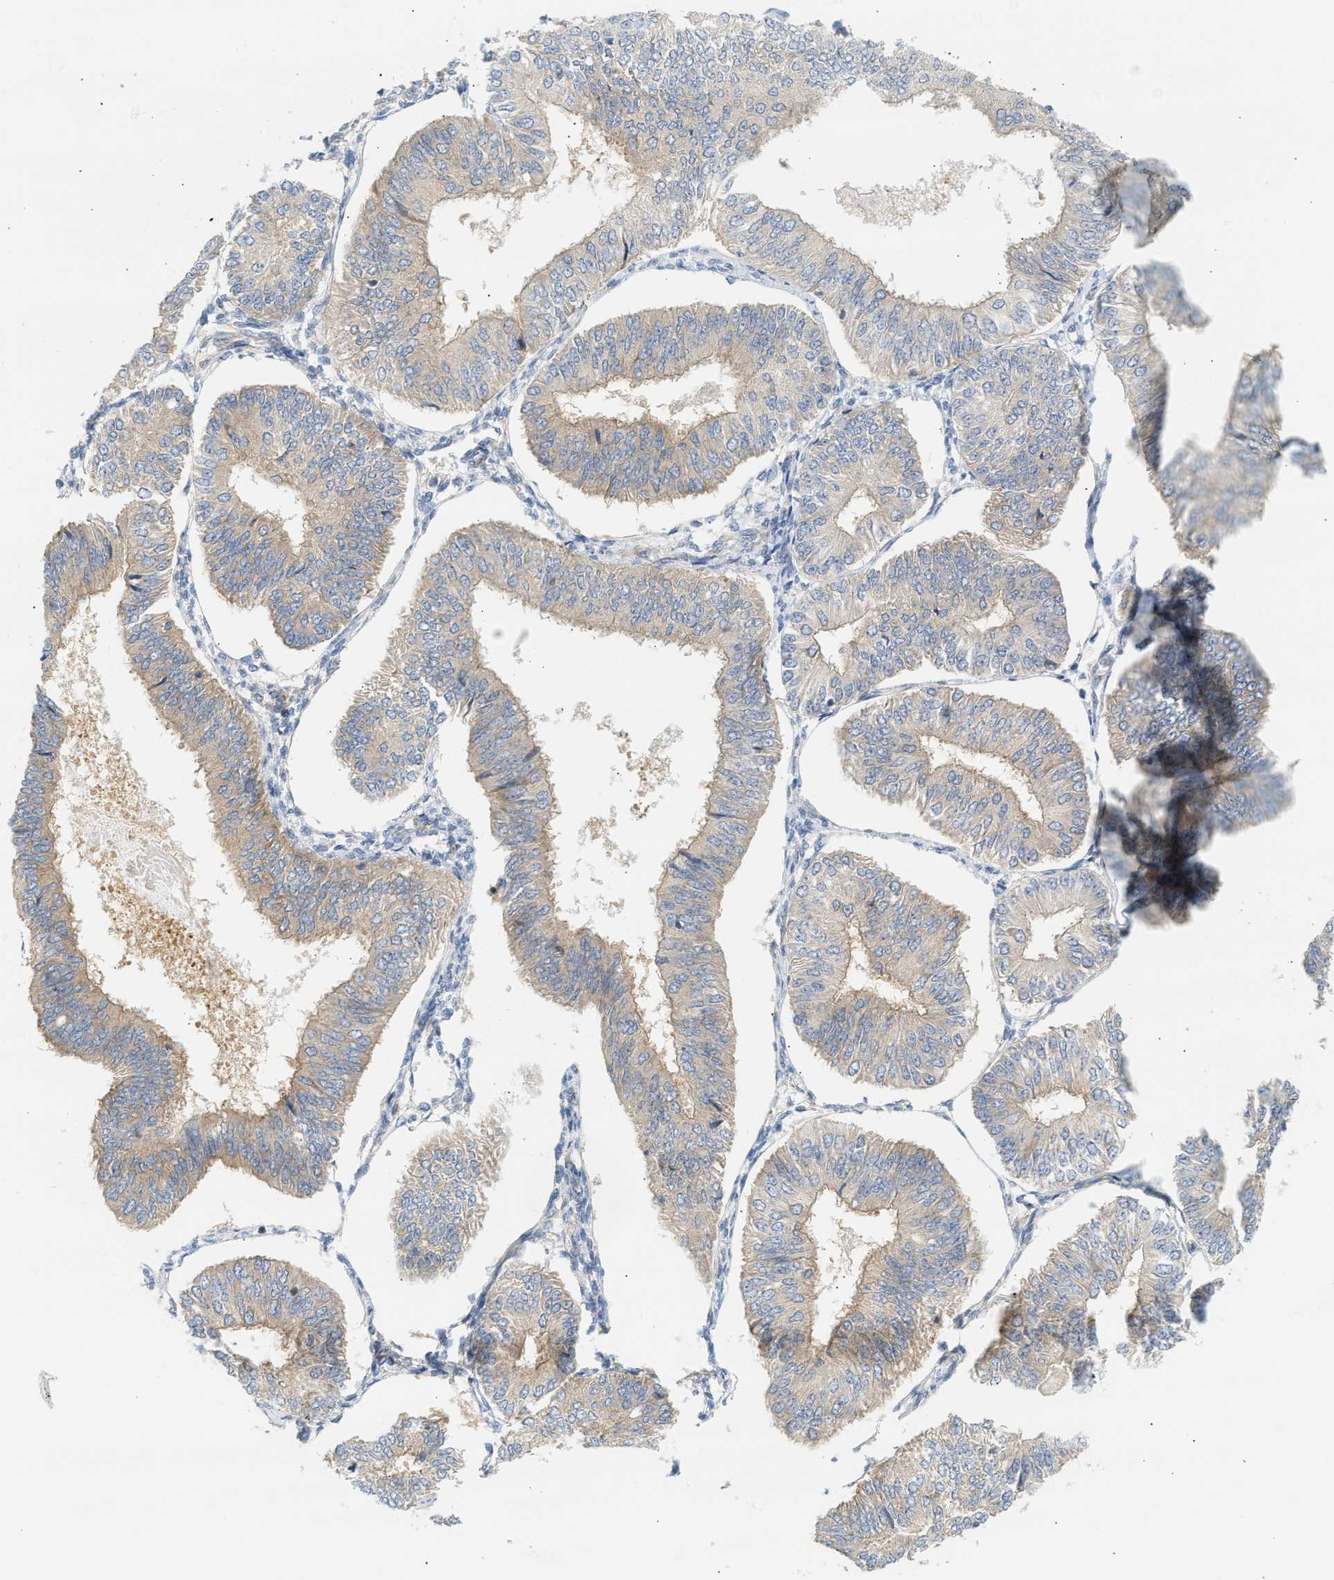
{"staining": {"intensity": "weak", "quantity": ">75%", "location": "cytoplasmic/membranous"}, "tissue": "endometrial cancer", "cell_type": "Tumor cells", "image_type": "cancer", "snomed": [{"axis": "morphology", "description": "Adenocarcinoma, NOS"}, {"axis": "topography", "description": "Endometrium"}], "caption": "There is low levels of weak cytoplasmic/membranous positivity in tumor cells of adenocarcinoma (endometrial), as demonstrated by immunohistochemical staining (brown color).", "gene": "PAFAH1B1", "patient": {"sex": "female", "age": 58}}